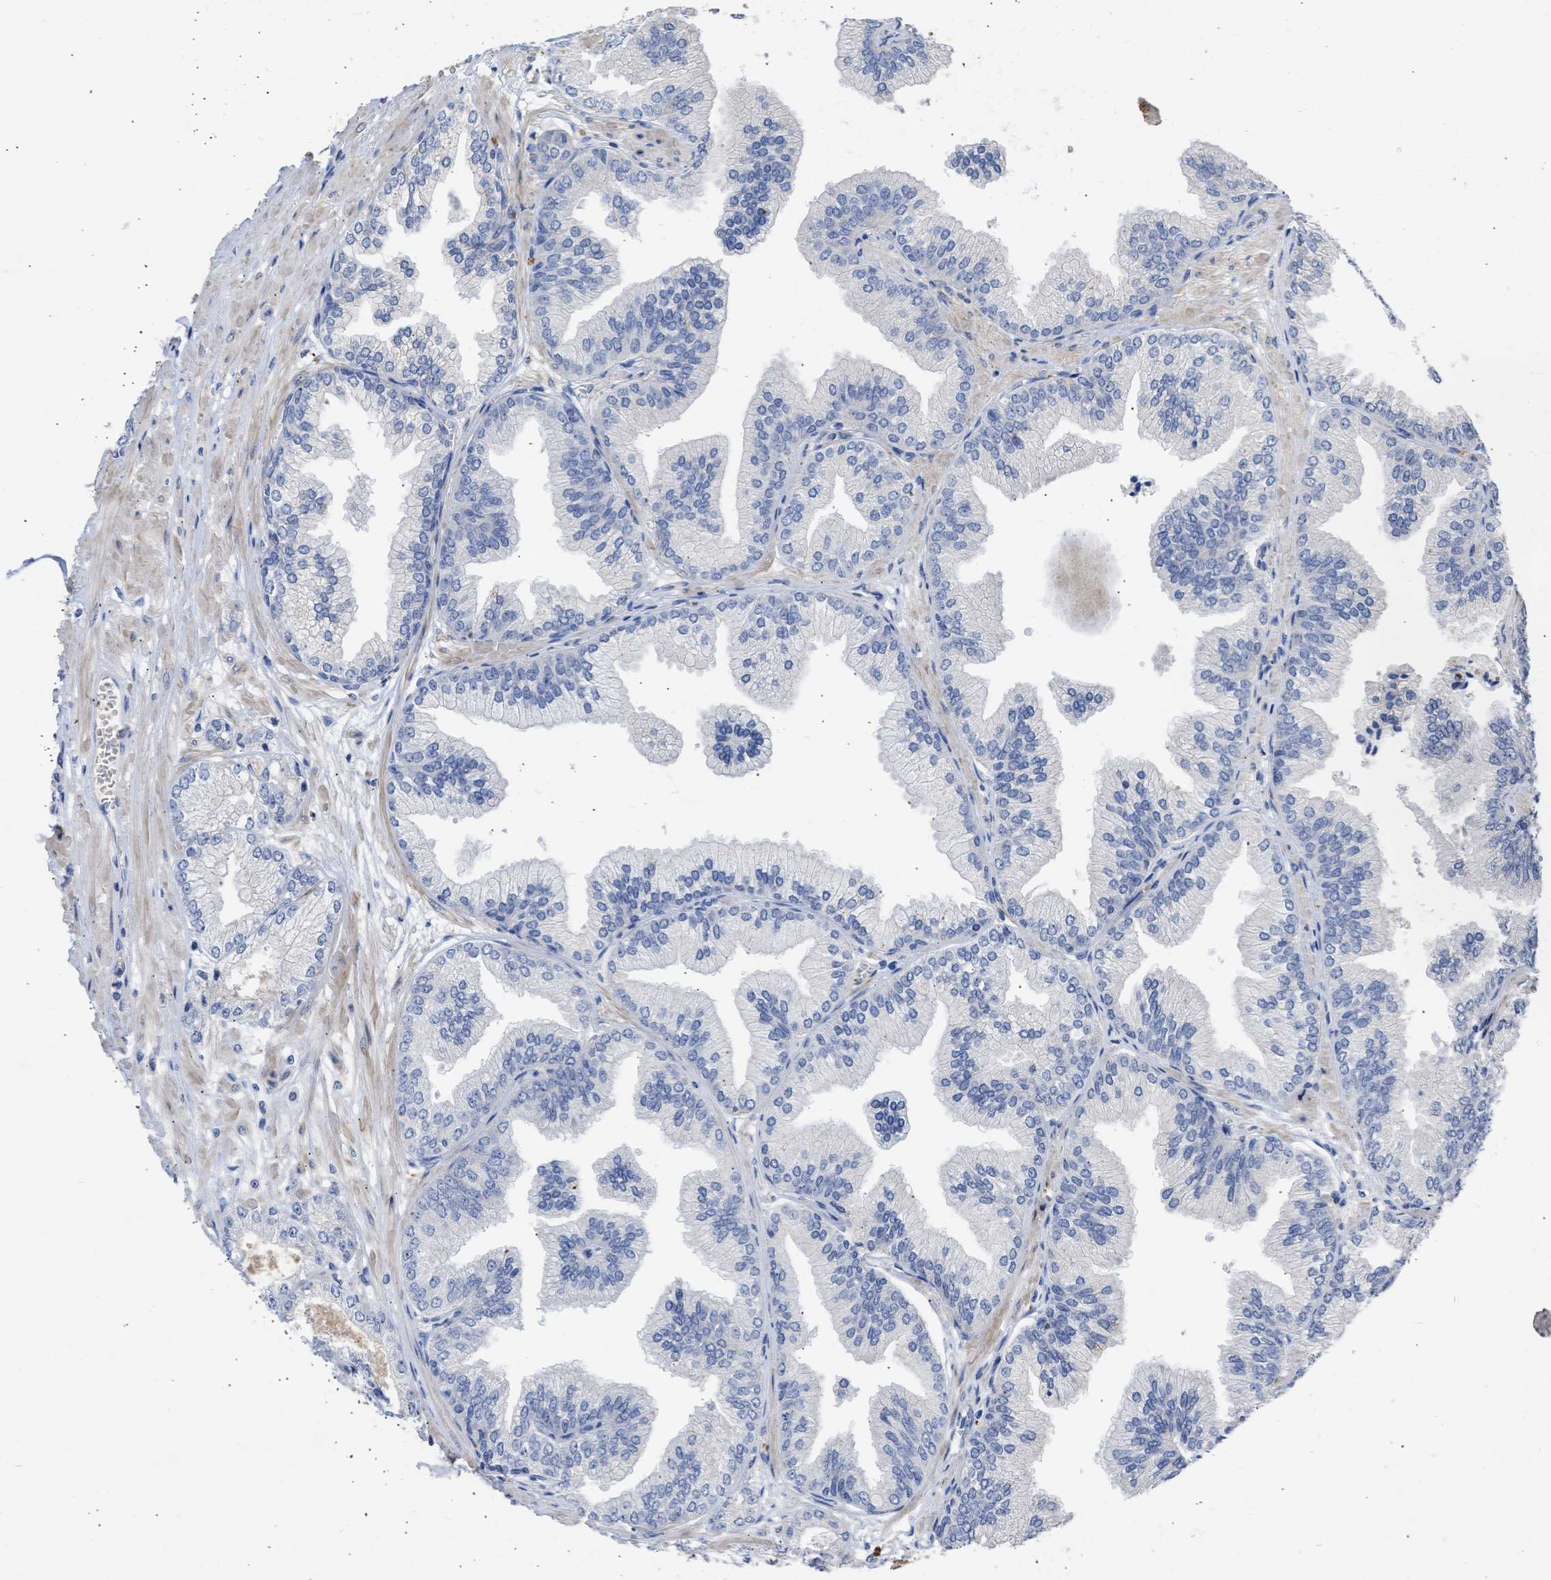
{"staining": {"intensity": "negative", "quantity": "none", "location": "none"}, "tissue": "prostate cancer", "cell_type": "Tumor cells", "image_type": "cancer", "snomed": [{"axis": "morphology", "description": "Adenocarcinoma, Low grade"}, {"axis": "topography", "description": "Prostate"}], "caption": "Human prostate adenocarcinoma (low-grade) stained for a protein using IHC shows no expression in tumor cells.", "gene": "ARHGEF4", "patient": {"sex": "male", "age": 52}}